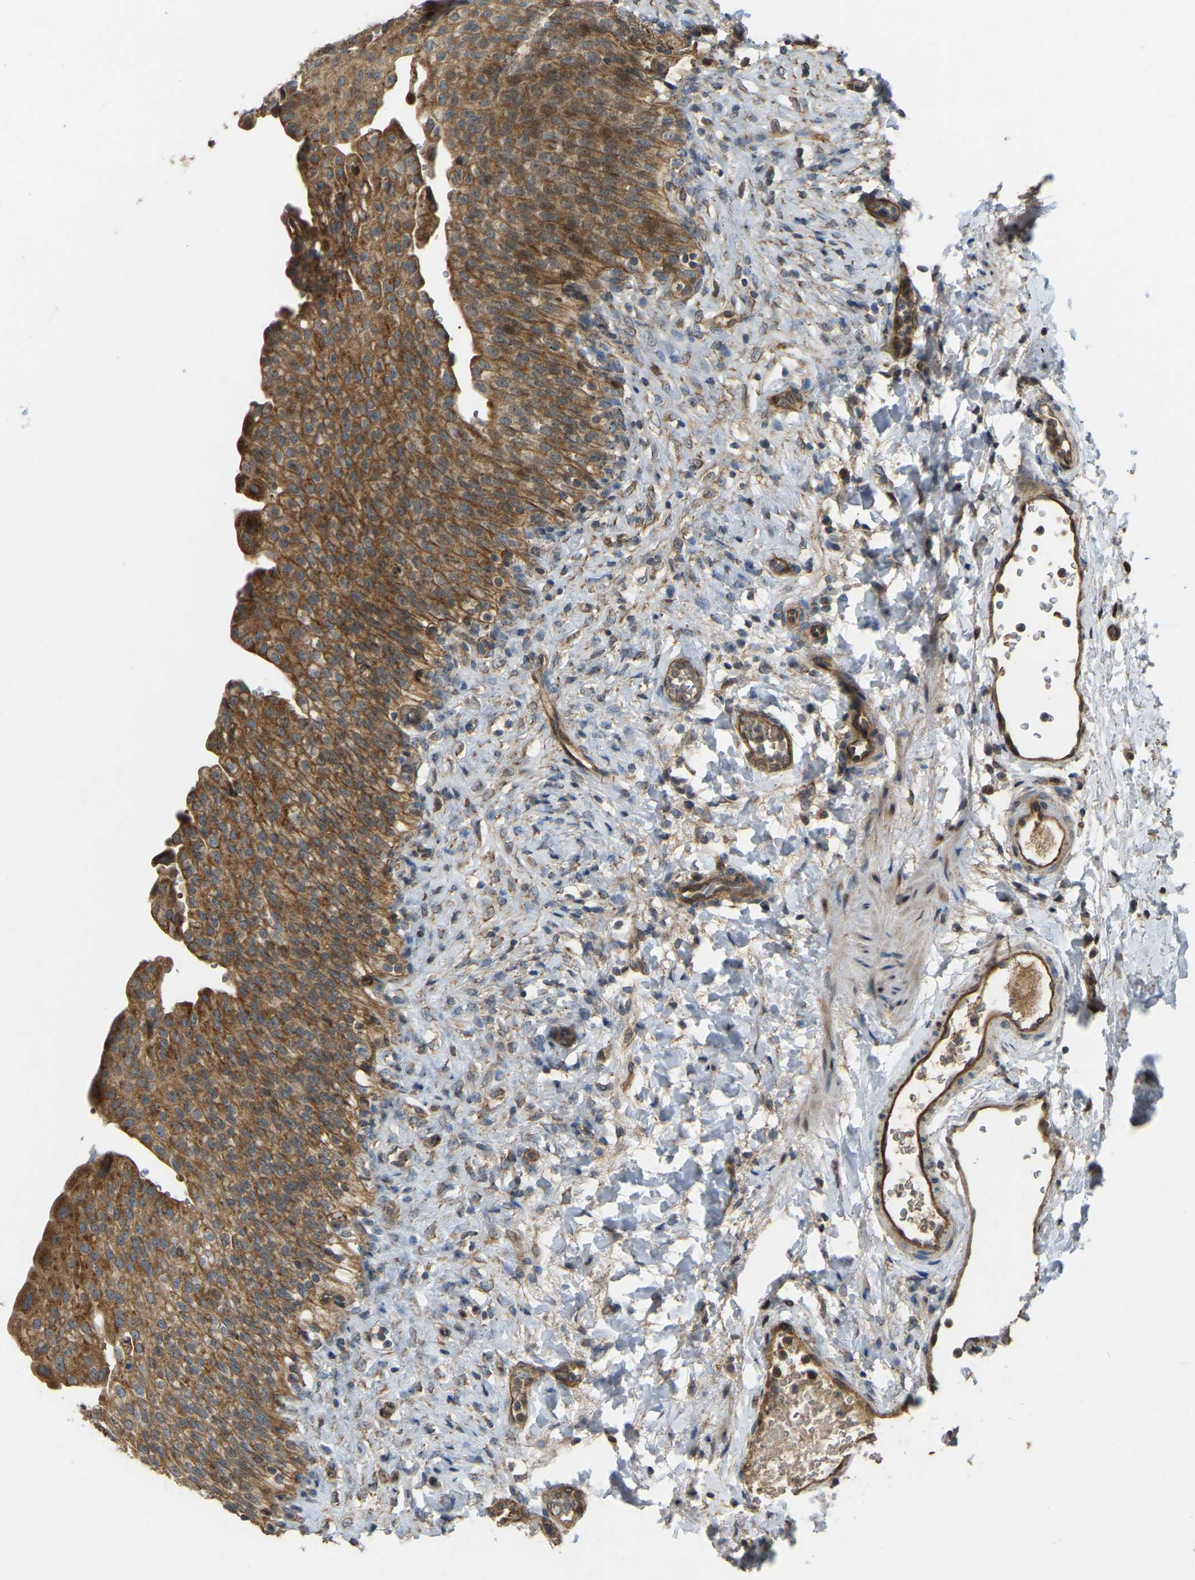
{"staining": {"intensity": "strong", "quantity": ">75%", "location": "cytoplasmic/membranous,nuclear"}, "tissue": "urinary bladder", "cell_type": "Urothelial cells", "image_type": "normal", "snomed": [{"axis": "morphology", "description": "Urothelial carcinoma, High grade"}, {"axis": "topography", "description": "Urinary bladder"}], "caption": "This micrograph exhibits normal urinary bladder stained with IHC to label a protein in brown. The cytoplasmic/membranous,nuclear of urothelial cells show strong positivity for the protein. Nuclei are counter-stained blue.", "gene": "C21orf91", "patient": {"sex": "male", "age": 46}}